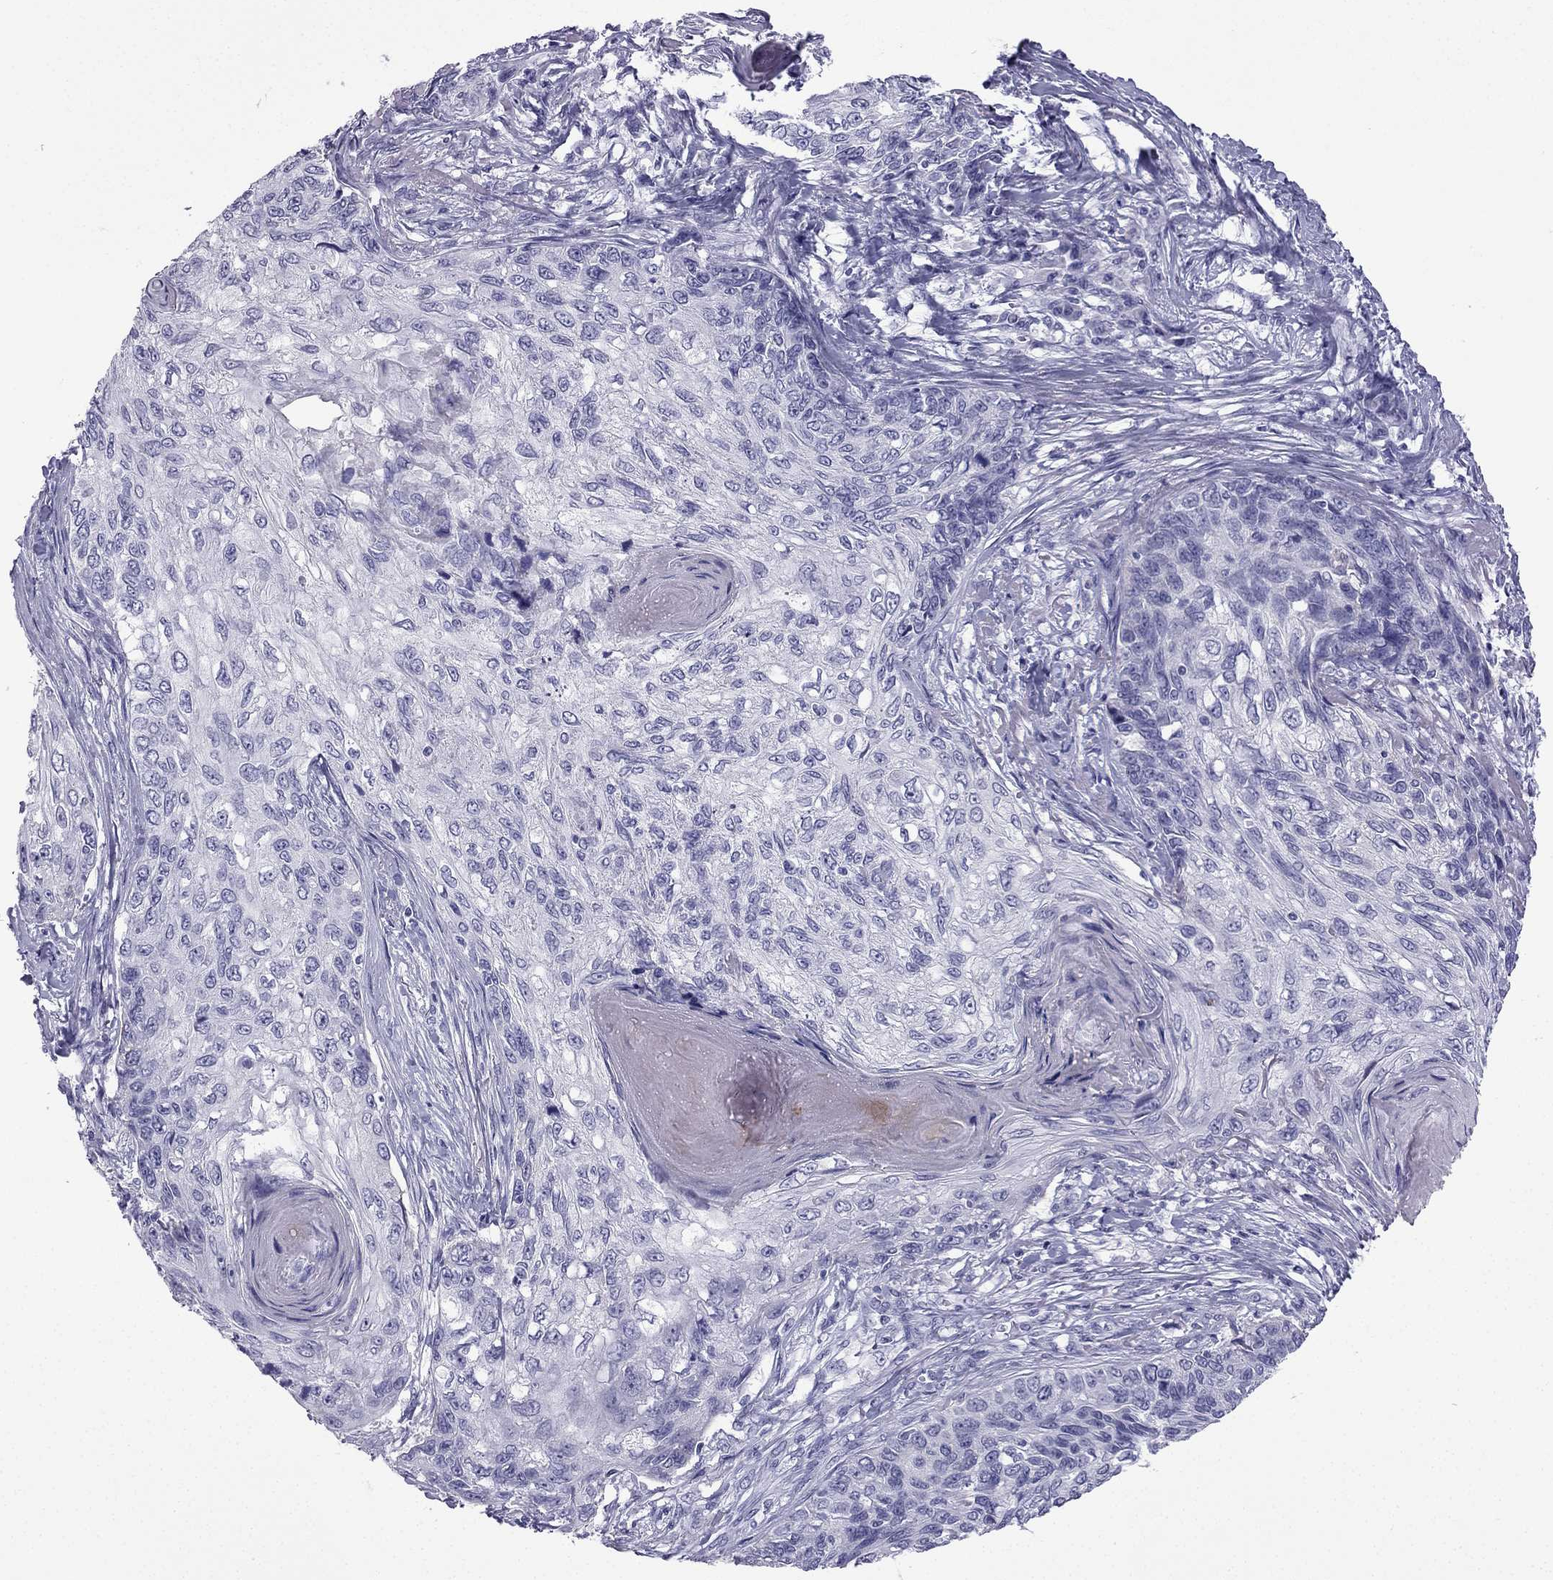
{"staining": {"intensity": "negative", "quantity": "none", "location": "none"}, "tissue": "skin cancer", "cell_type": "Tumor cells", "image_type": "cancer", "snomed": [{"axis": "morphology", "description": "Squamous cell carcinoma, NOS"}, {"axis": "topography", "description": "Skin"}], "caption": "DAB immunohistochemical staining of skin cancer (squamous cell carcinoma) exhibits no significant positivity in tumor cells. (Immunohistochemistry, brightfield microscopy, high magnification).", "gene": "GJA8", "patient": {"sex": "male", "age": 92}}